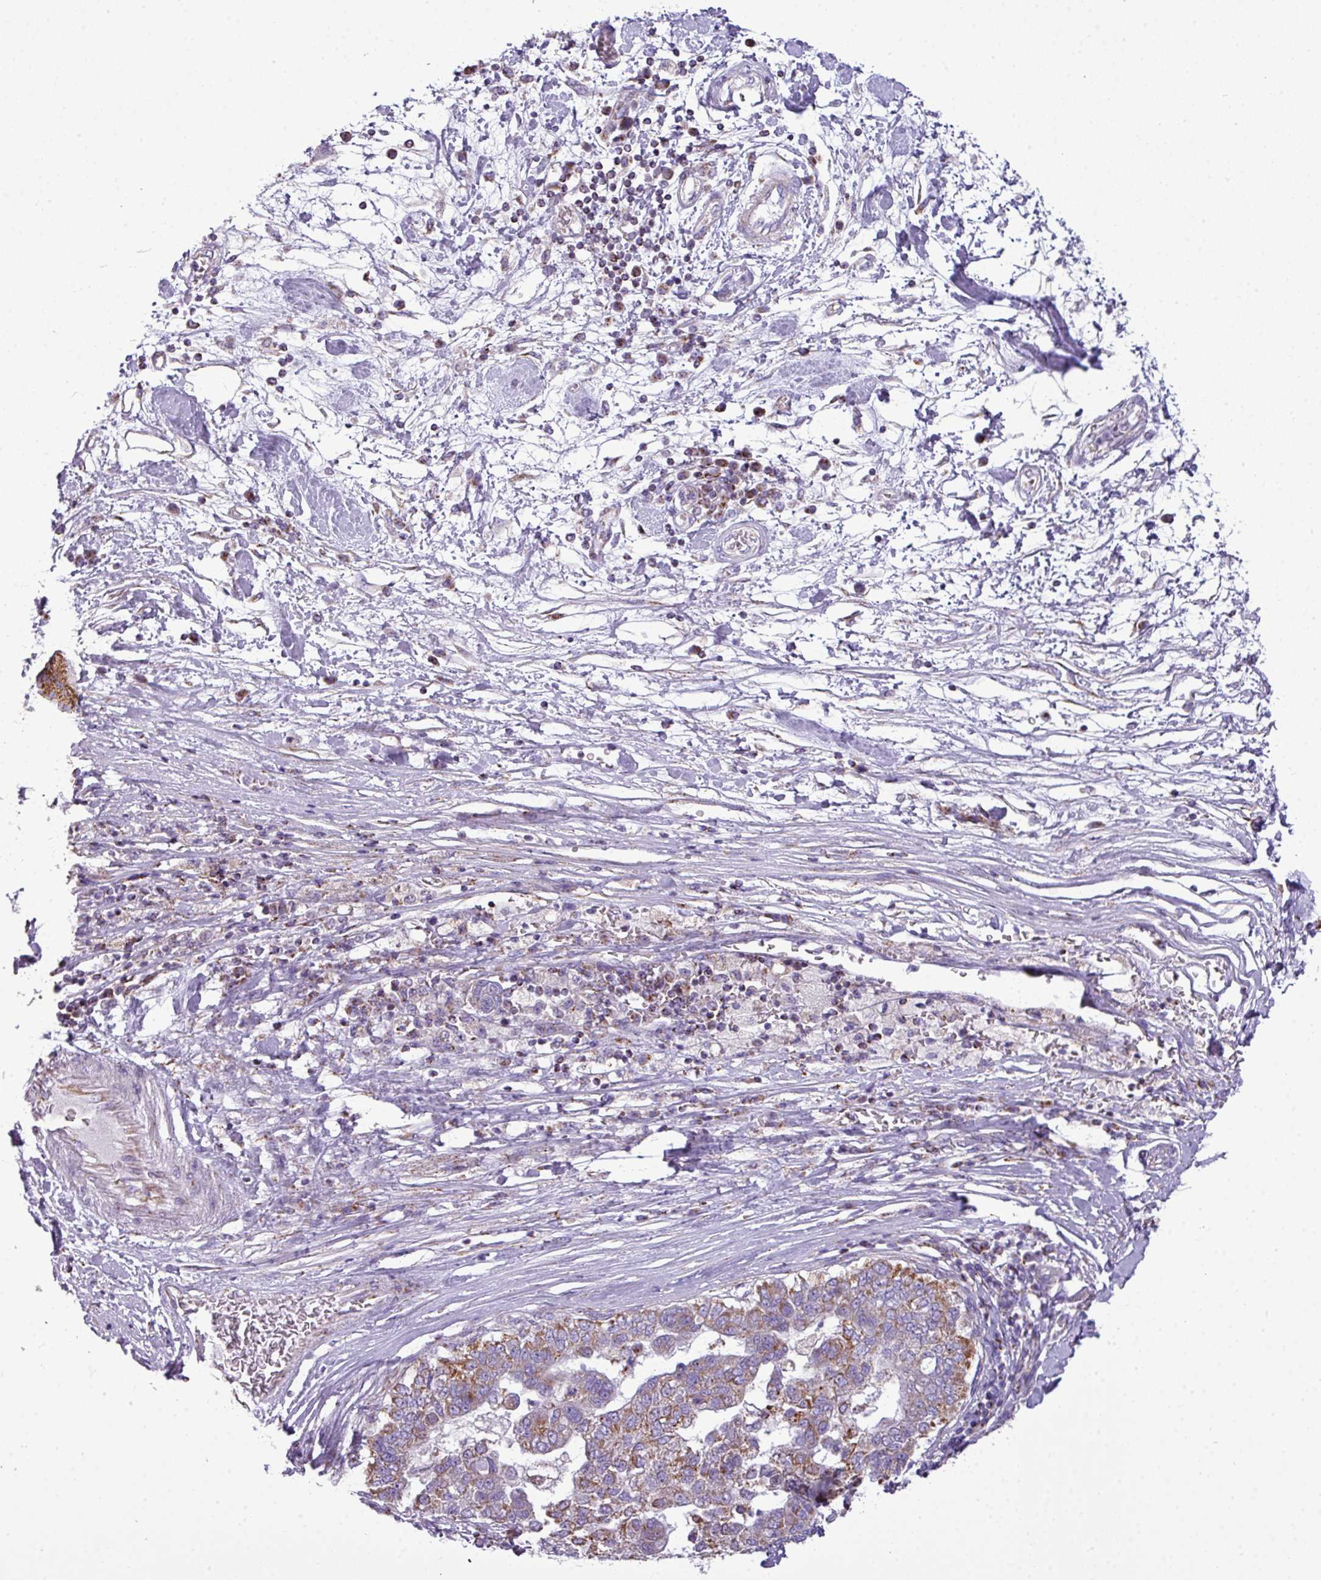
{"staining": {"intensity": "moderate", "quantity": "25%-75%", "location": "cytoplasmic/membranous"}, "tissue": "pancreatic cancer", "cell_type": "Tumor cells", "image_type": "cancer", "snomed": [{"axis": "morphology", "description": "Adenocarcinoma, NOS"}, {"axis": "topography", "description": "Pancreas"}], "caption": "A medium amount of moderate cytoplasmic/membranous staining is seen in approximately 25%-75% of tumor cells in pancreatic cancer tissue.", "gene": "ZNF81", "patient": {"sex": "female", "age": 61}}